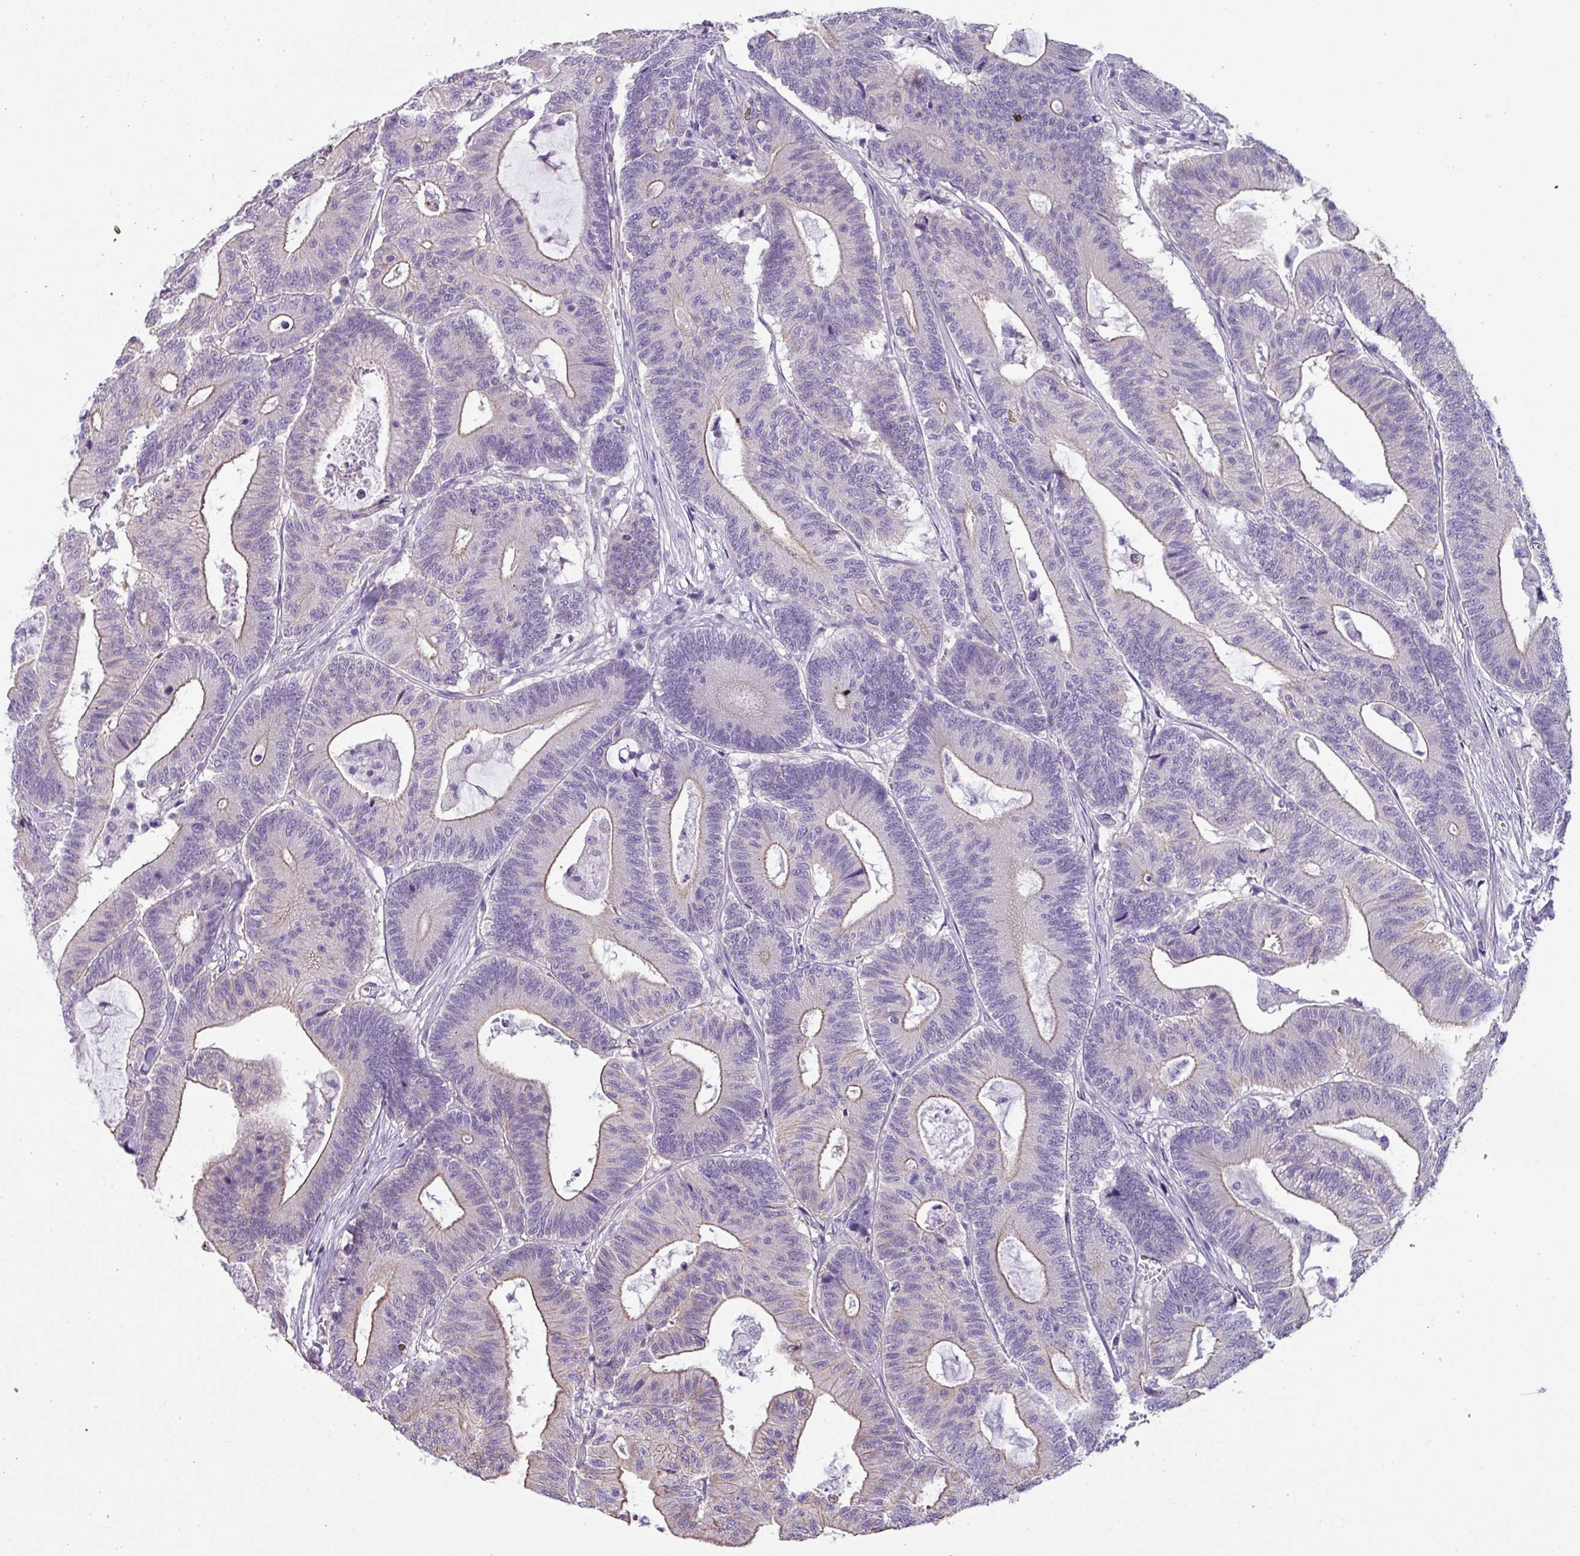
{"staining": {"intensity": "negative", "quantity": "none", "location": "none"}, "tissue": "colorectal cancer", "cell_type": "Tumor cells", "image_type": "cancer", "snomed": [{"axis": "morphology", "description": "Adenocarcinoma, NOS"}, {"axis": "topography", "description": "Colon"}], "caption": "The IHC photomicrograph has no significant positivity in tumor cells of colorectal cancer tissue.", "gene": "PALS2", "patient": {"sex": "female", "age": 84}}